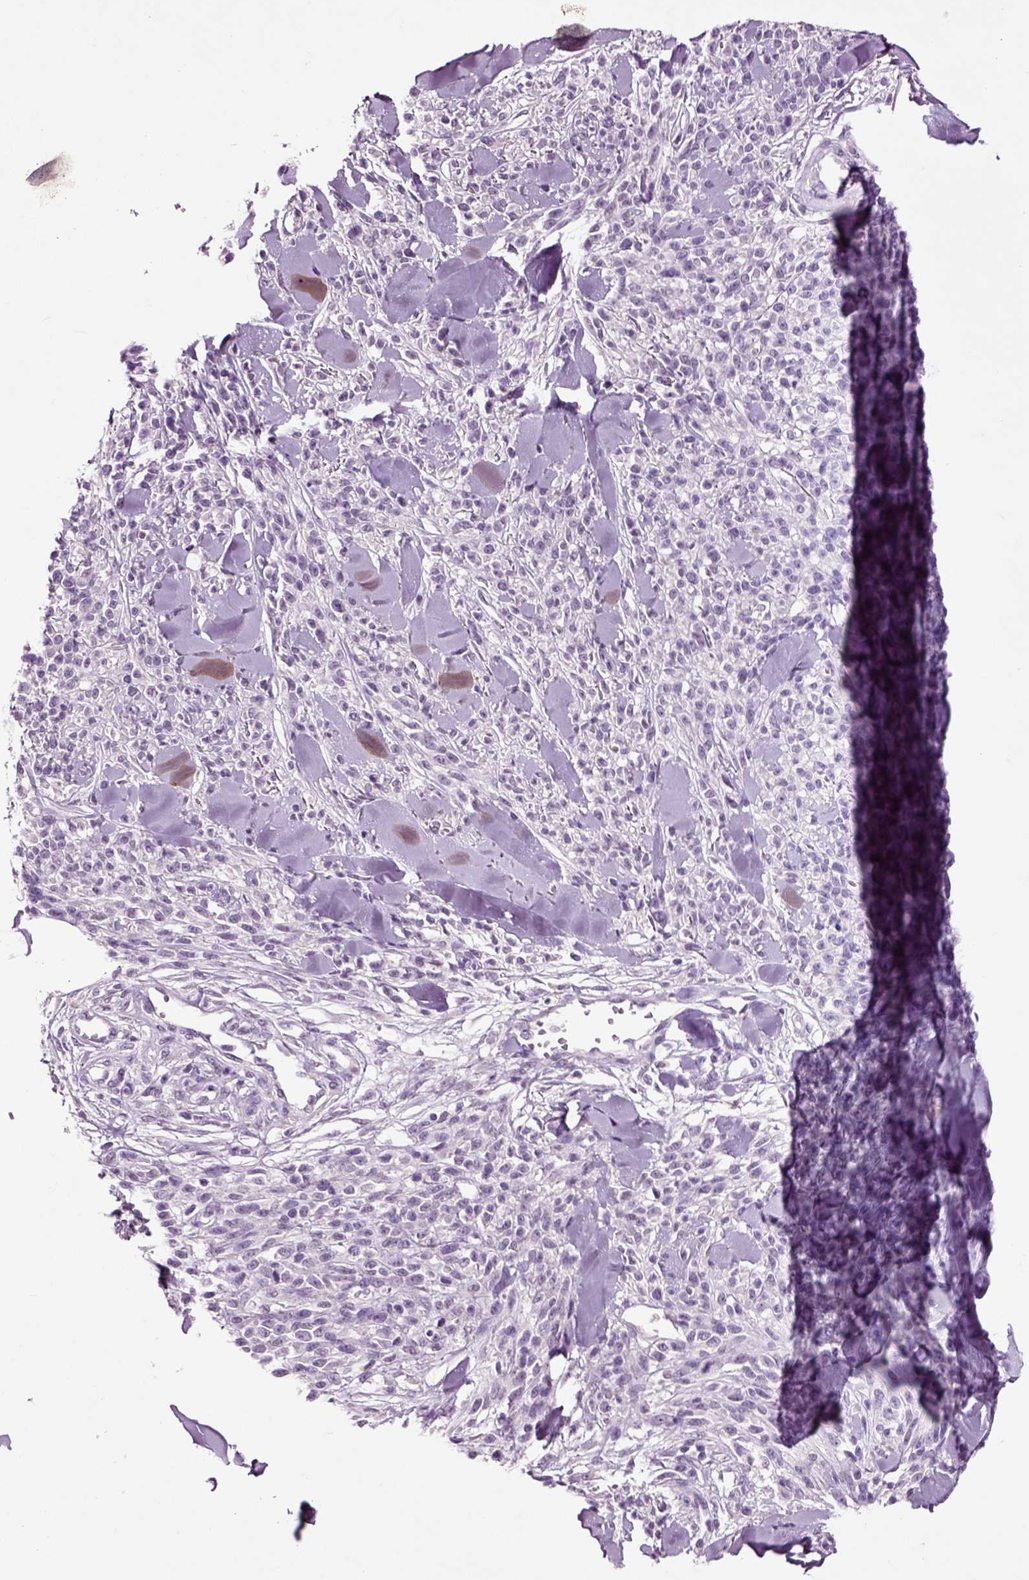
{"staining": {"intensity": "negative", "quantity": "none", "location": "none"}, "tissue": "melanoma", "cell_type": "Tumor cells", "image_type": "cancer", "snomed": [{"axis": "morphology", "description": "Malignant melanoma, NOS"}, {"axis": "topography", "description": "Skin"}, {"axis": "topography", "description": "Skin of trunk"}], "caption": "This is an immunohistochemistry (IHC) histopathology image of malignant melanoma. There is no positivity in tumor cells.", "gene": "CRHR1", "patient": {"sex": "male", "age": 74}}